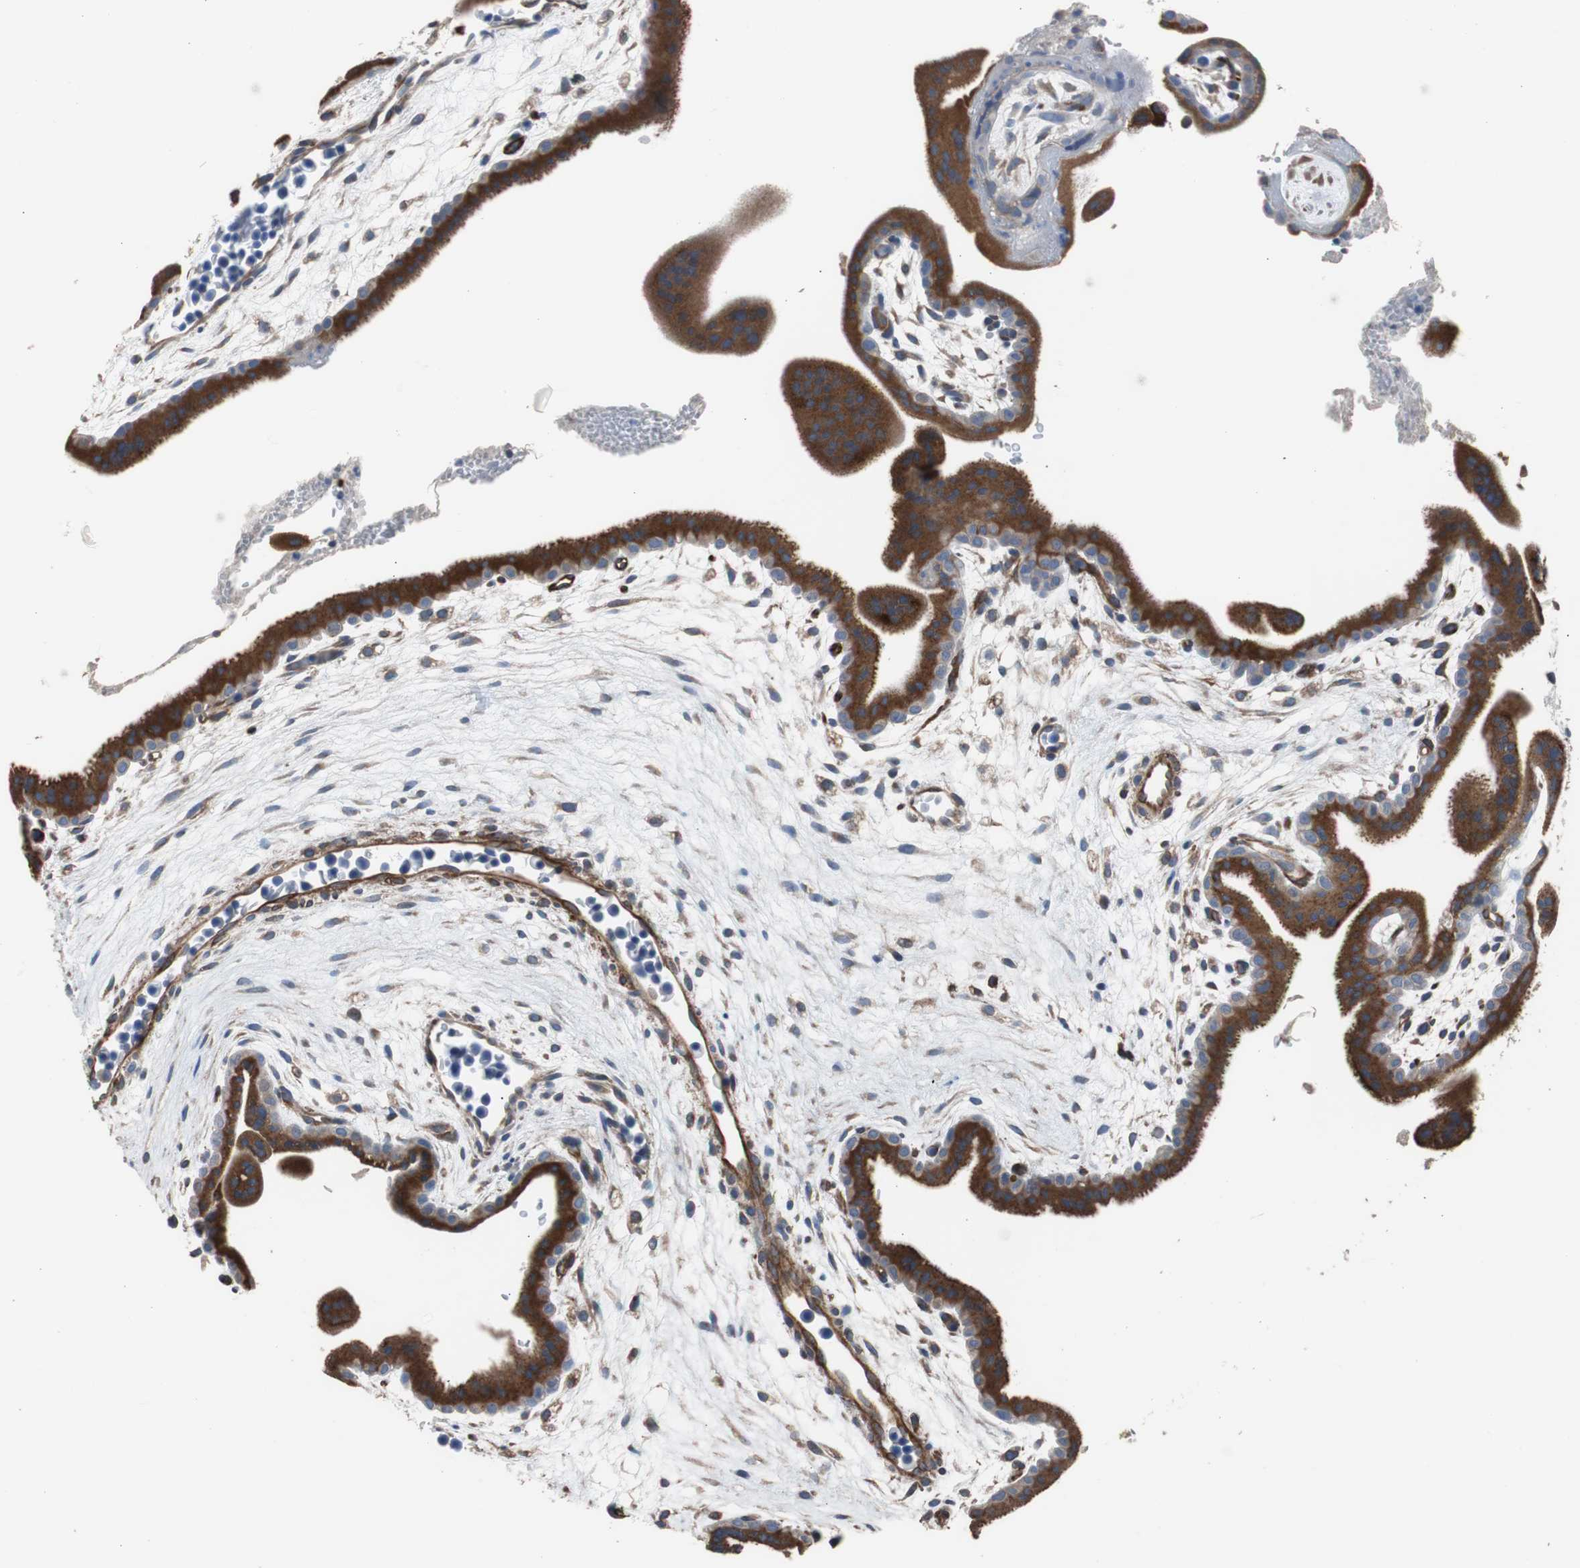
{"staining": {"intensity": "strong", "quantity": "25%-75%", "location": "cytoplasmic/membranous"}, "tissue": "placenta", "cell_type": "Trophoblastic cells", "image_type": "normal", "snomed": [{"axis": "morphology", "description": "Normal tissue, NOS"}, {"axis": "topography", "description": "Placenta"}], "caption": "Placenta stained with a brown dye demonstrates strong cytoplasmic/membranous positive expression in about 25%-75% of trophoblastic cells.", "gene": "PBXIP1", "patient": {"sex": "female", "age": 35}}